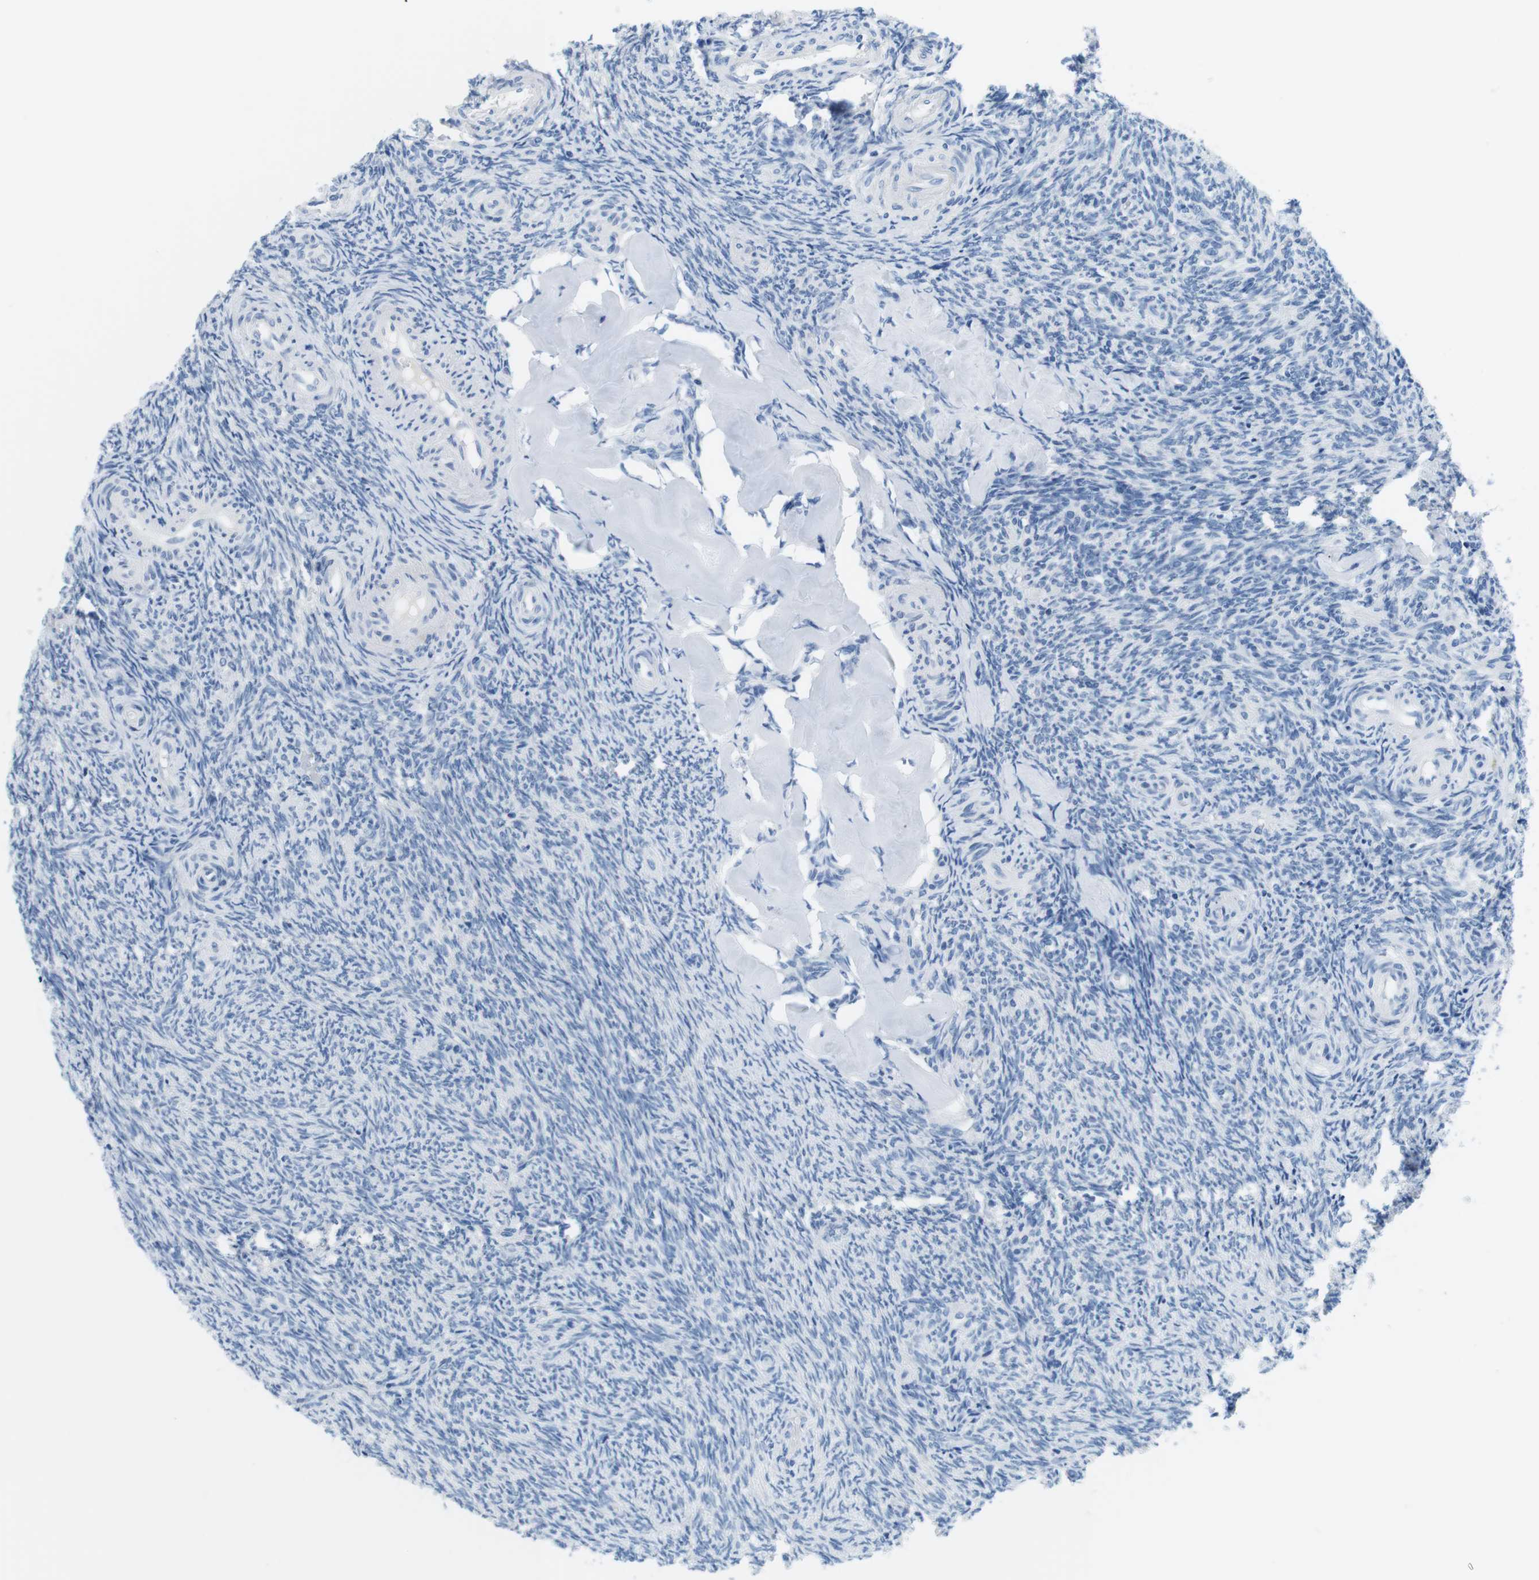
{"staining": {"intensity": "negative", "quantity": "none", "location": "none"}, "tissue": "ovary", "cell_type": "Follicle cells", "image_type": "normal", "snomed": [{"axis": "morphology", "description": "Normal tissue, NOS"}, {"axis": "topography", "description": "Ovary"}], "caption": "DAB immunohistochemical staining of normal human ovary exhibits no significant staining in follicle cells. (IHC, brightfield microscopy, high magnification).", "gene": "TNFRSF4", "patient": {"sex": "female", "age": 41}}